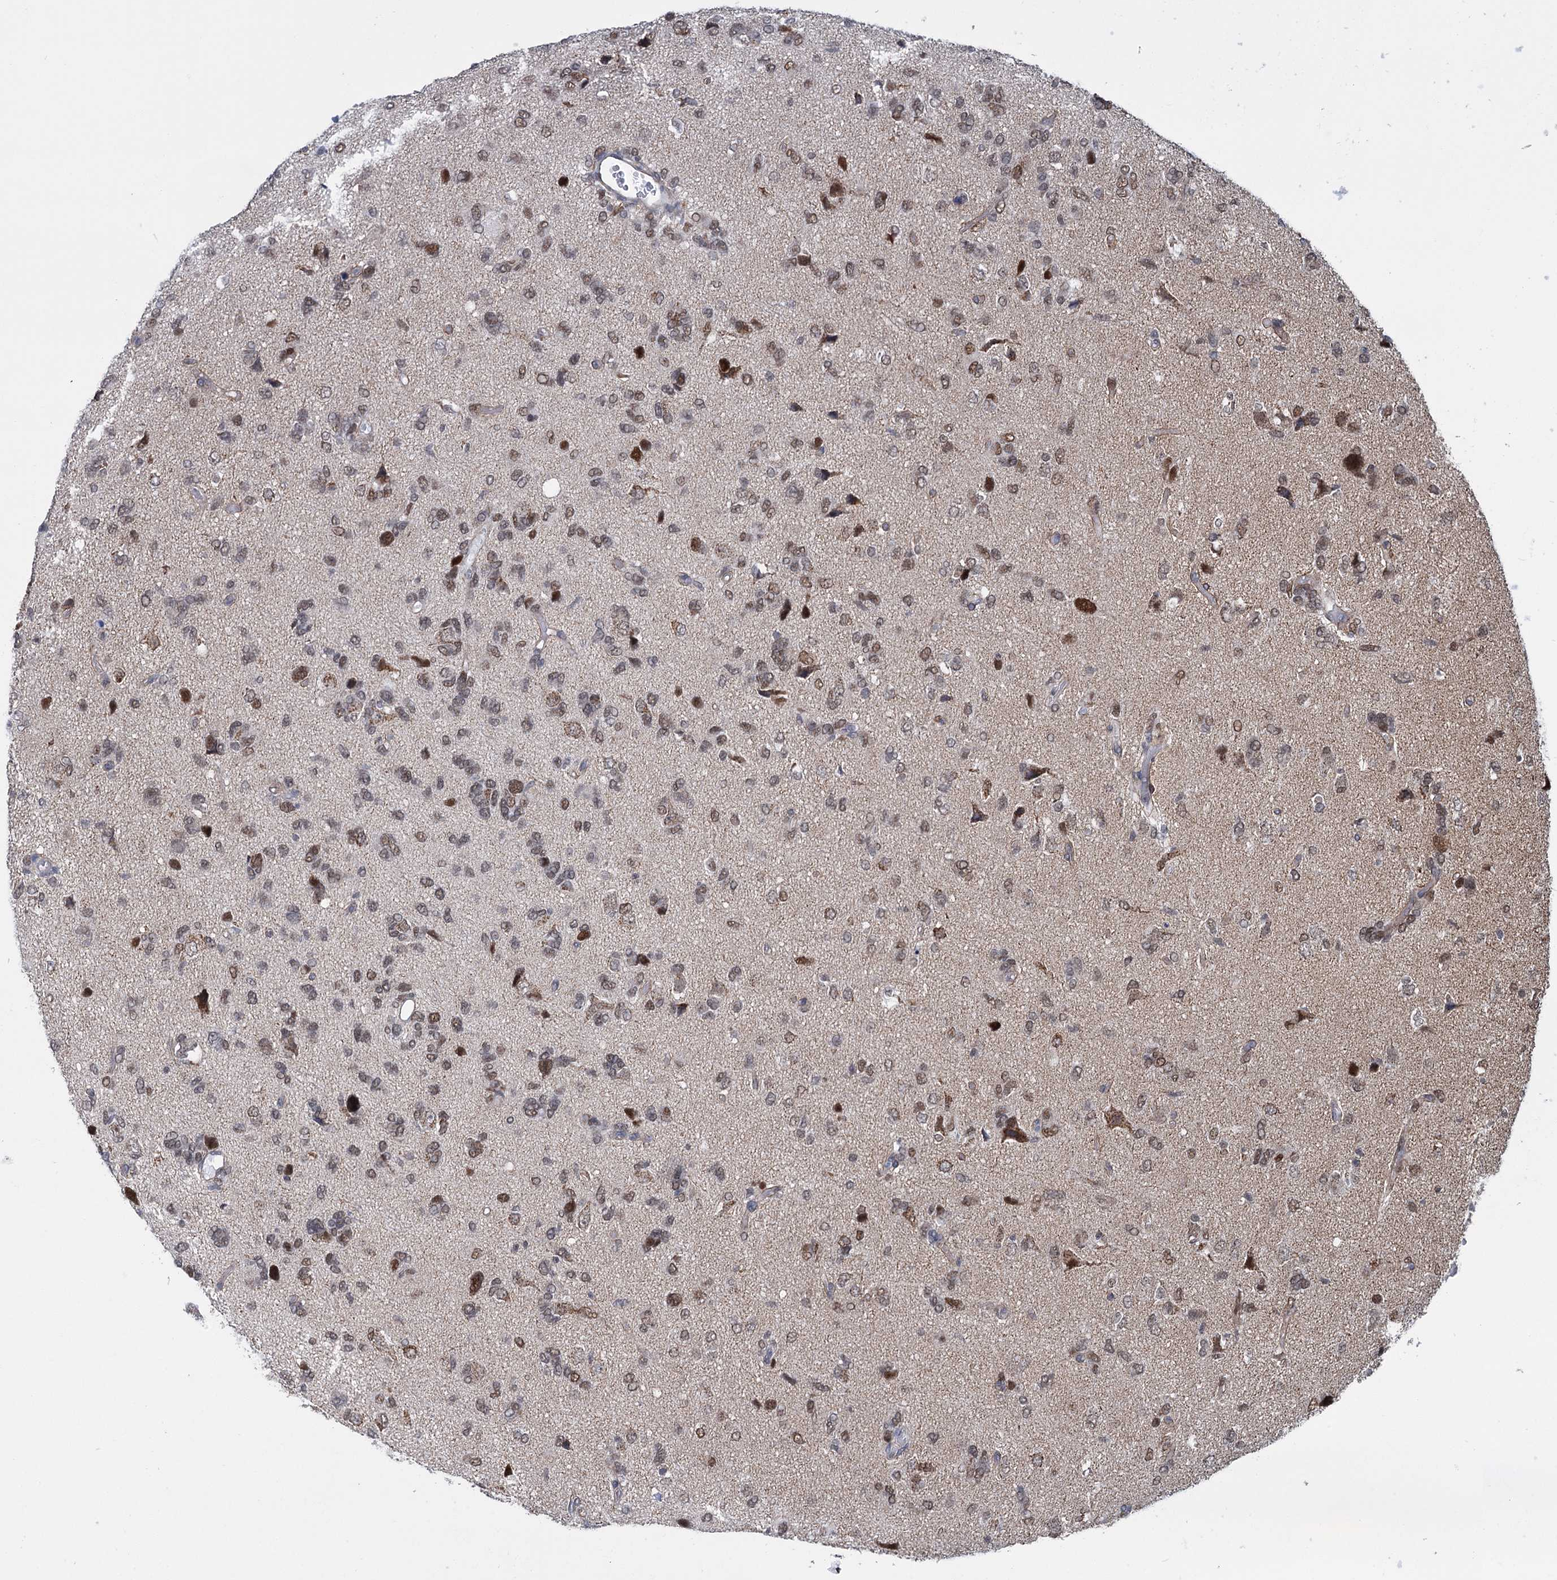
{"staining": {"intensity": "moderate", "quantity": "25%-75%", "location": "nuclear"}, "tissue": "glioma", "cell_type": "Tumor cells", "image_type": "cancer", "snomed": [{"axis": "morphology", "description": "Glioma, malignant, High grade"}, {"axis": "topography", "description": "Brain"}], "caption": "High-grade glioma (malignant) stained with a brown dye reveals moderate nuclear positive staining in approximately 25%-75% of tumor cells.", "gene": "MORN3", "patient": {"sex": "female", "age": 59}}